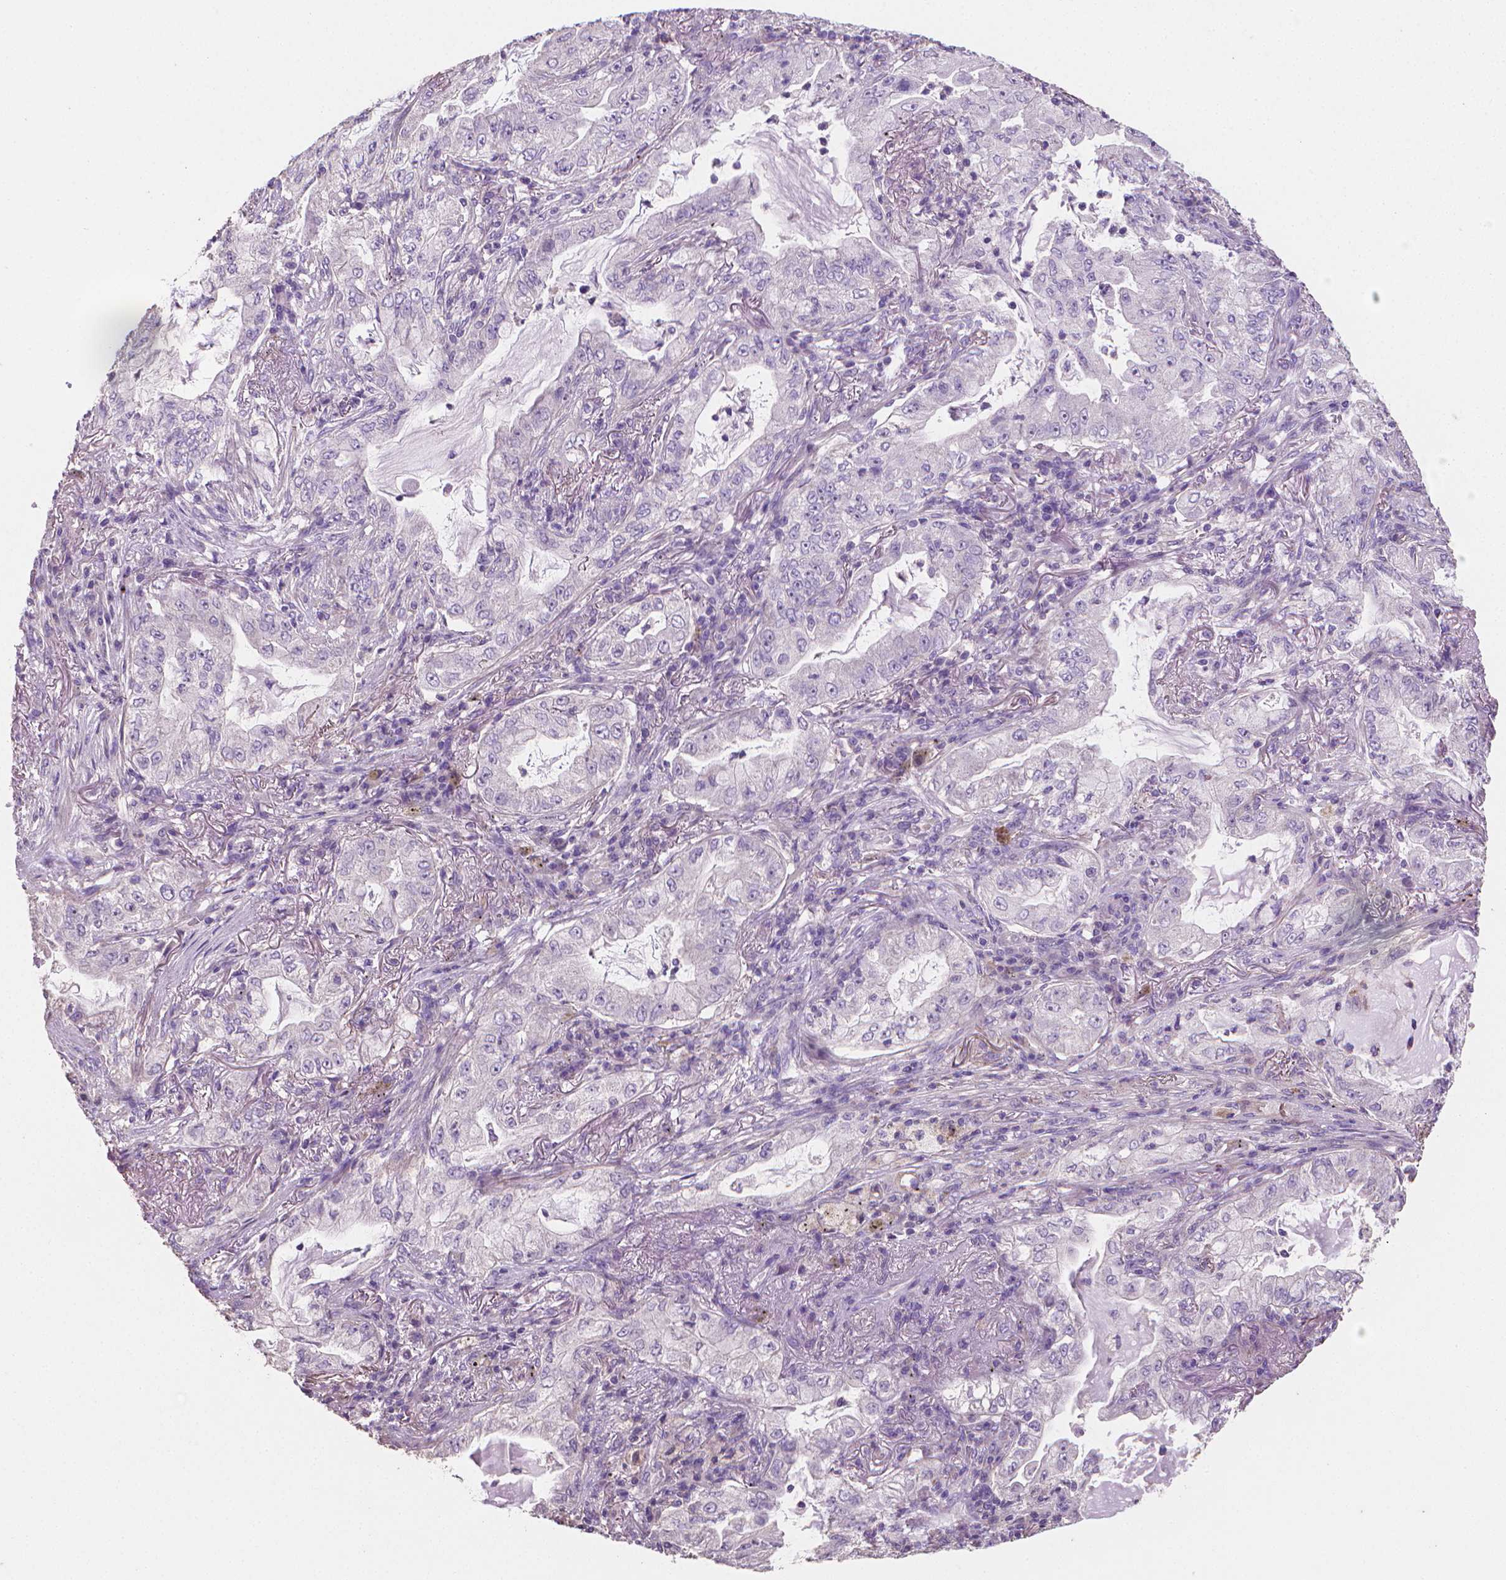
{"staining": {"intensity": "negative", "quantity": "none", "location": "none"}, "tissue": "lung cancer", "cell_type": "Tumor cells", "image_type": "cancer", "snomed": [{"axis": "morphology", "description": "Adenocarcinoma, NOS"}, {"axis": "topography", "description": "Lung"}], "caption": "Tumor cells are negative for brown protein staining in adenocarcinoma (lung).", "gene": "CATIP", "patient": {"sex": "female", "age": 73}}